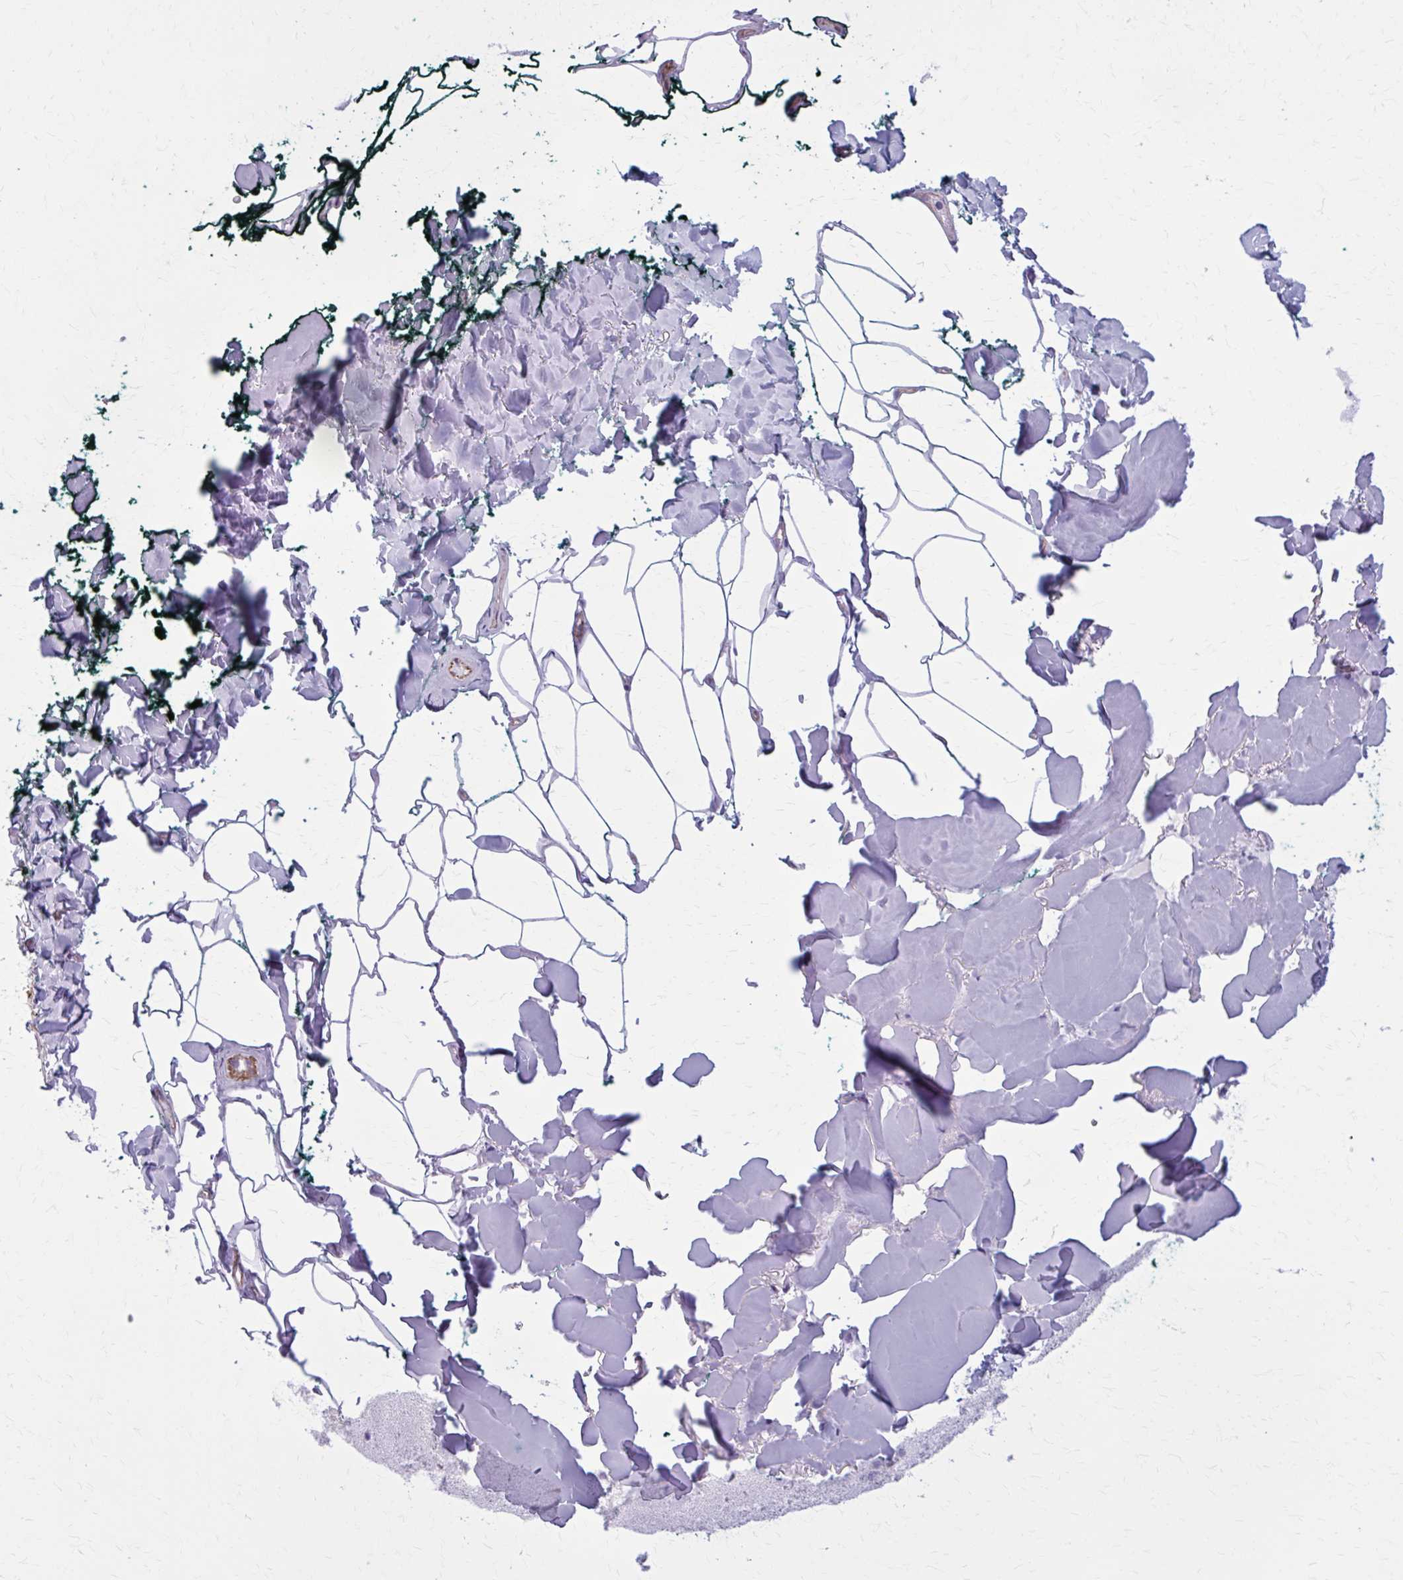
{"staining": {"intensity": "negative", "quantity": "none", "location": "none"}, "tissue": "adipose tissue", "cell_type": "Adipocytes", "image_type": "normal", "snomed": [{"axis": "morphology", "description": "Normal tissue, NOS"}, {"axis": "topography", "description": "Skin"}, {"axis": "topography", "description": "Peripheral nerve tissue"}], "caption": "IHC histopathology image of normal adipose tissue: adipose tissue stained with DAB (3,3'-diaminobenzidine) demonstrates no significant protein positivity in adipocytes.", "gene": "ZDHHC7", "patient": {"sex": "female", "age": 45}}